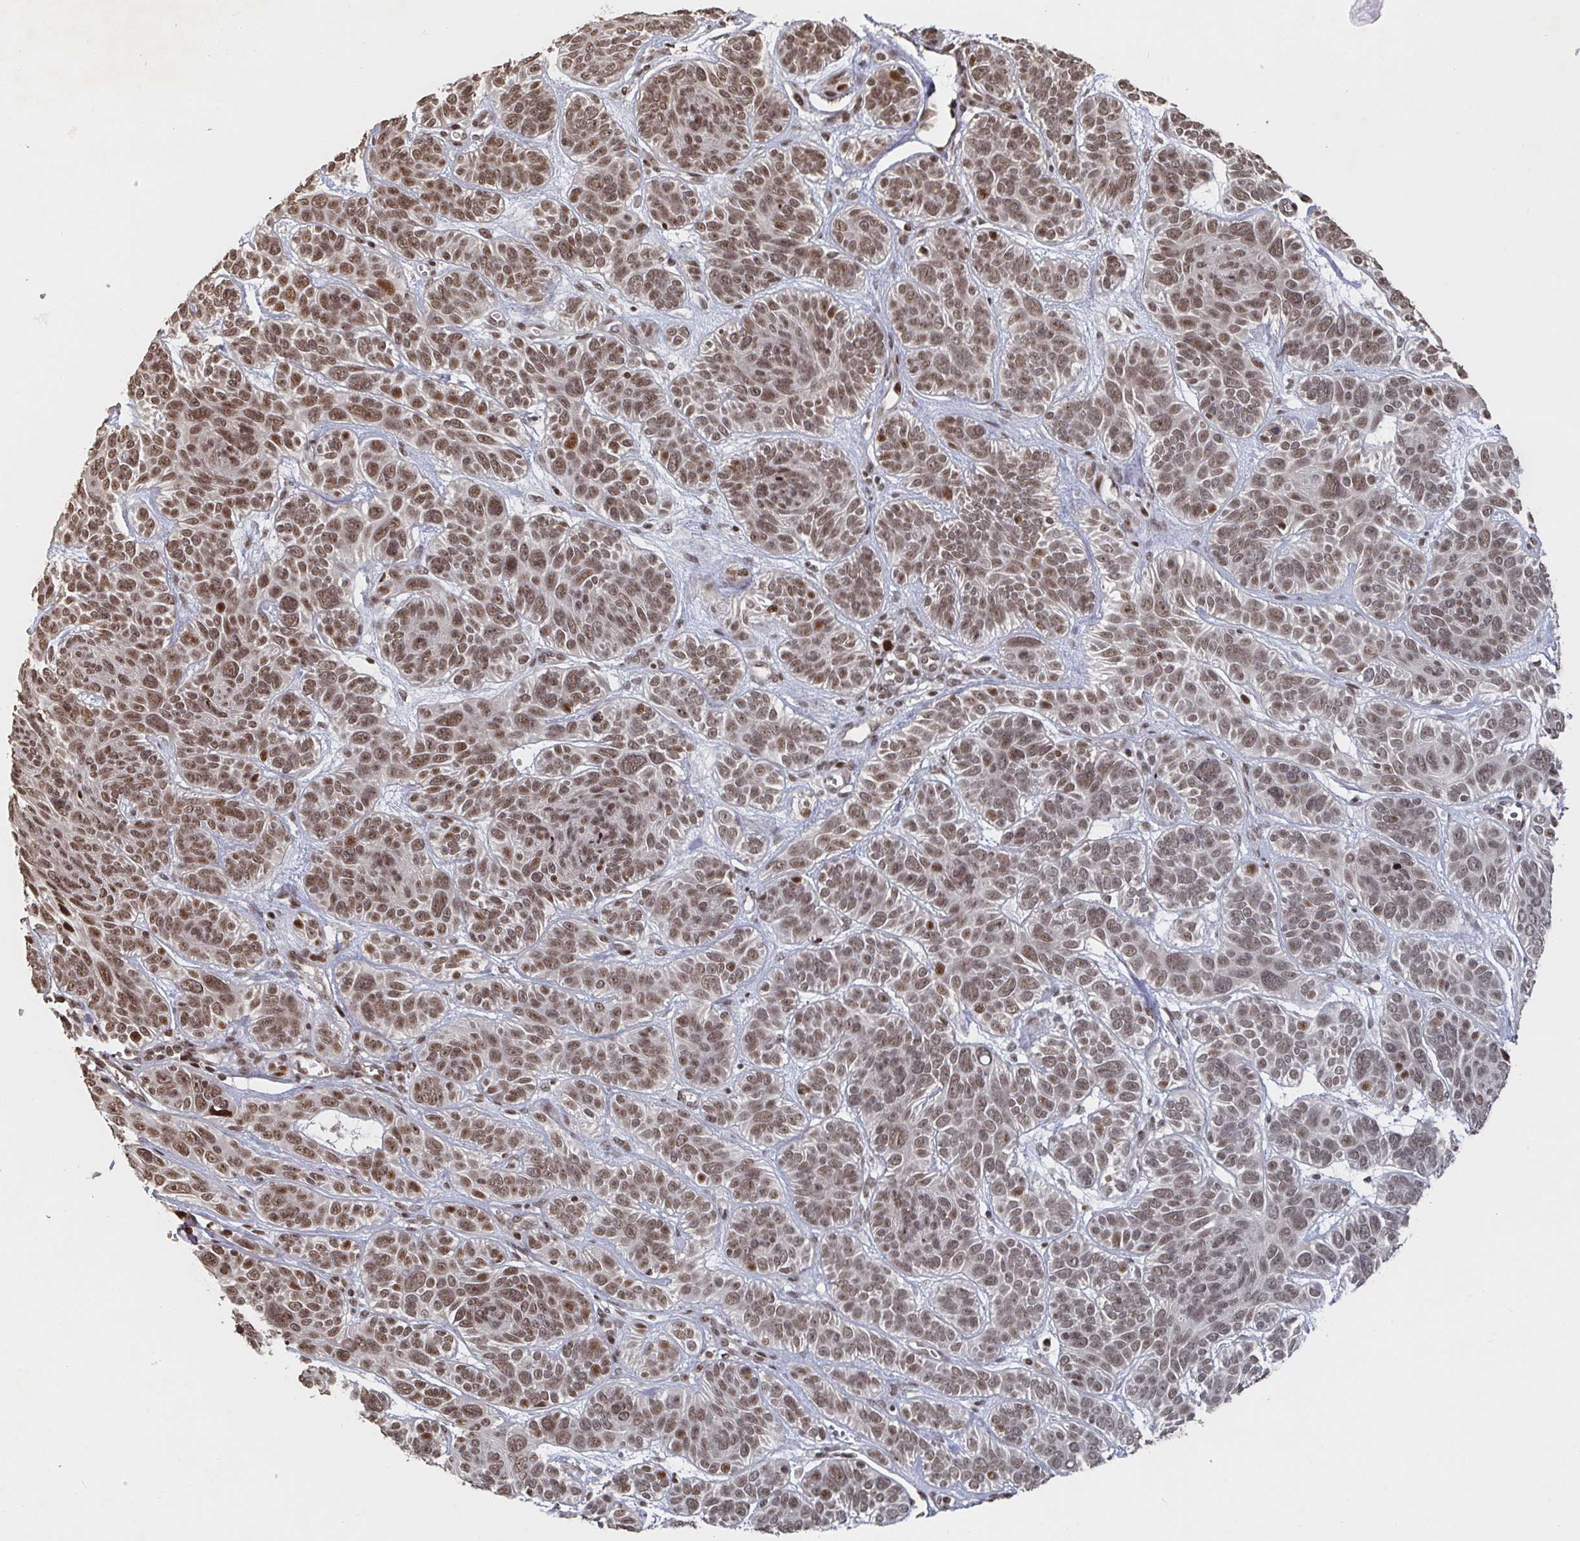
{"staining": {"intensity": "moderate", "quantity": ">75%", "location": "nuclear"}, "tissue": "skin cancer", "cell_type": "Tumor cells", "image_type": "cancer", "snomed": [{"axis": "morphology", "description": "Basal cell carcinoma"}, {"axis": "topography", "description": "Skin"}, {"axis": "topography", "description": "Skin of face"}], "caption": "IHC image of human skin cancer stained for a protein (brown), which exhibits medium levels of moderate nuclear staining in about >75% of tumor cells.", "gene": "ZDHHC12", "patient": {"sex": "male", "age": 73}}